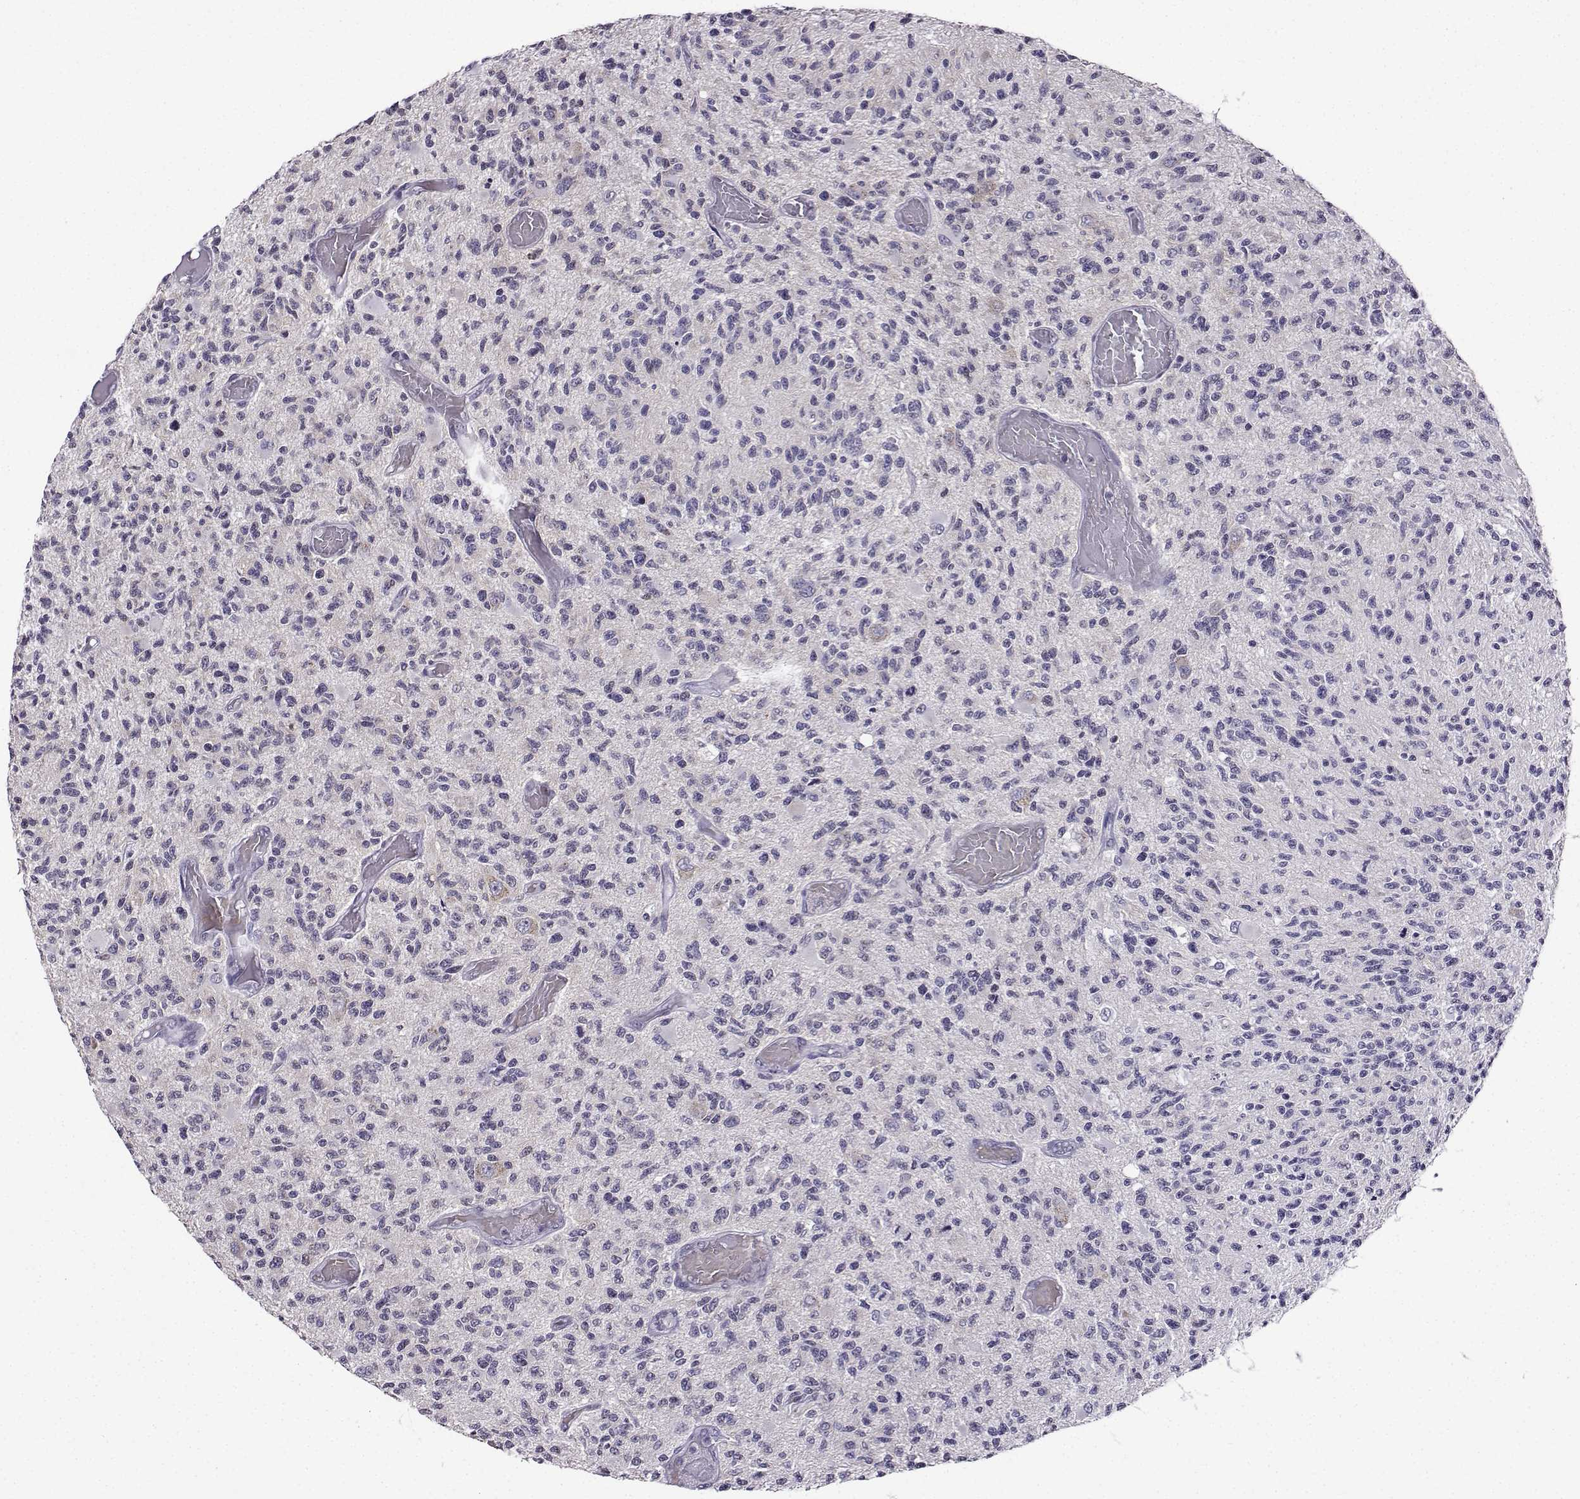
{"staining": {"intensity": "negative", "quantity": "none", "location": "none"}, "tissue": "glioma", "cell_type": "Tumor cells", "image_type": "cancer", "snomed": [{"axis": "morphology", "description": "Glioma, malignant, High grade"}, {"axis": "topography", "description": "Brain"}], "caption": "Tumor cells are negative for brown protein staining in glioma.", "gene": "LRFN2", "patient": {"sex": "female", "age": 63}}